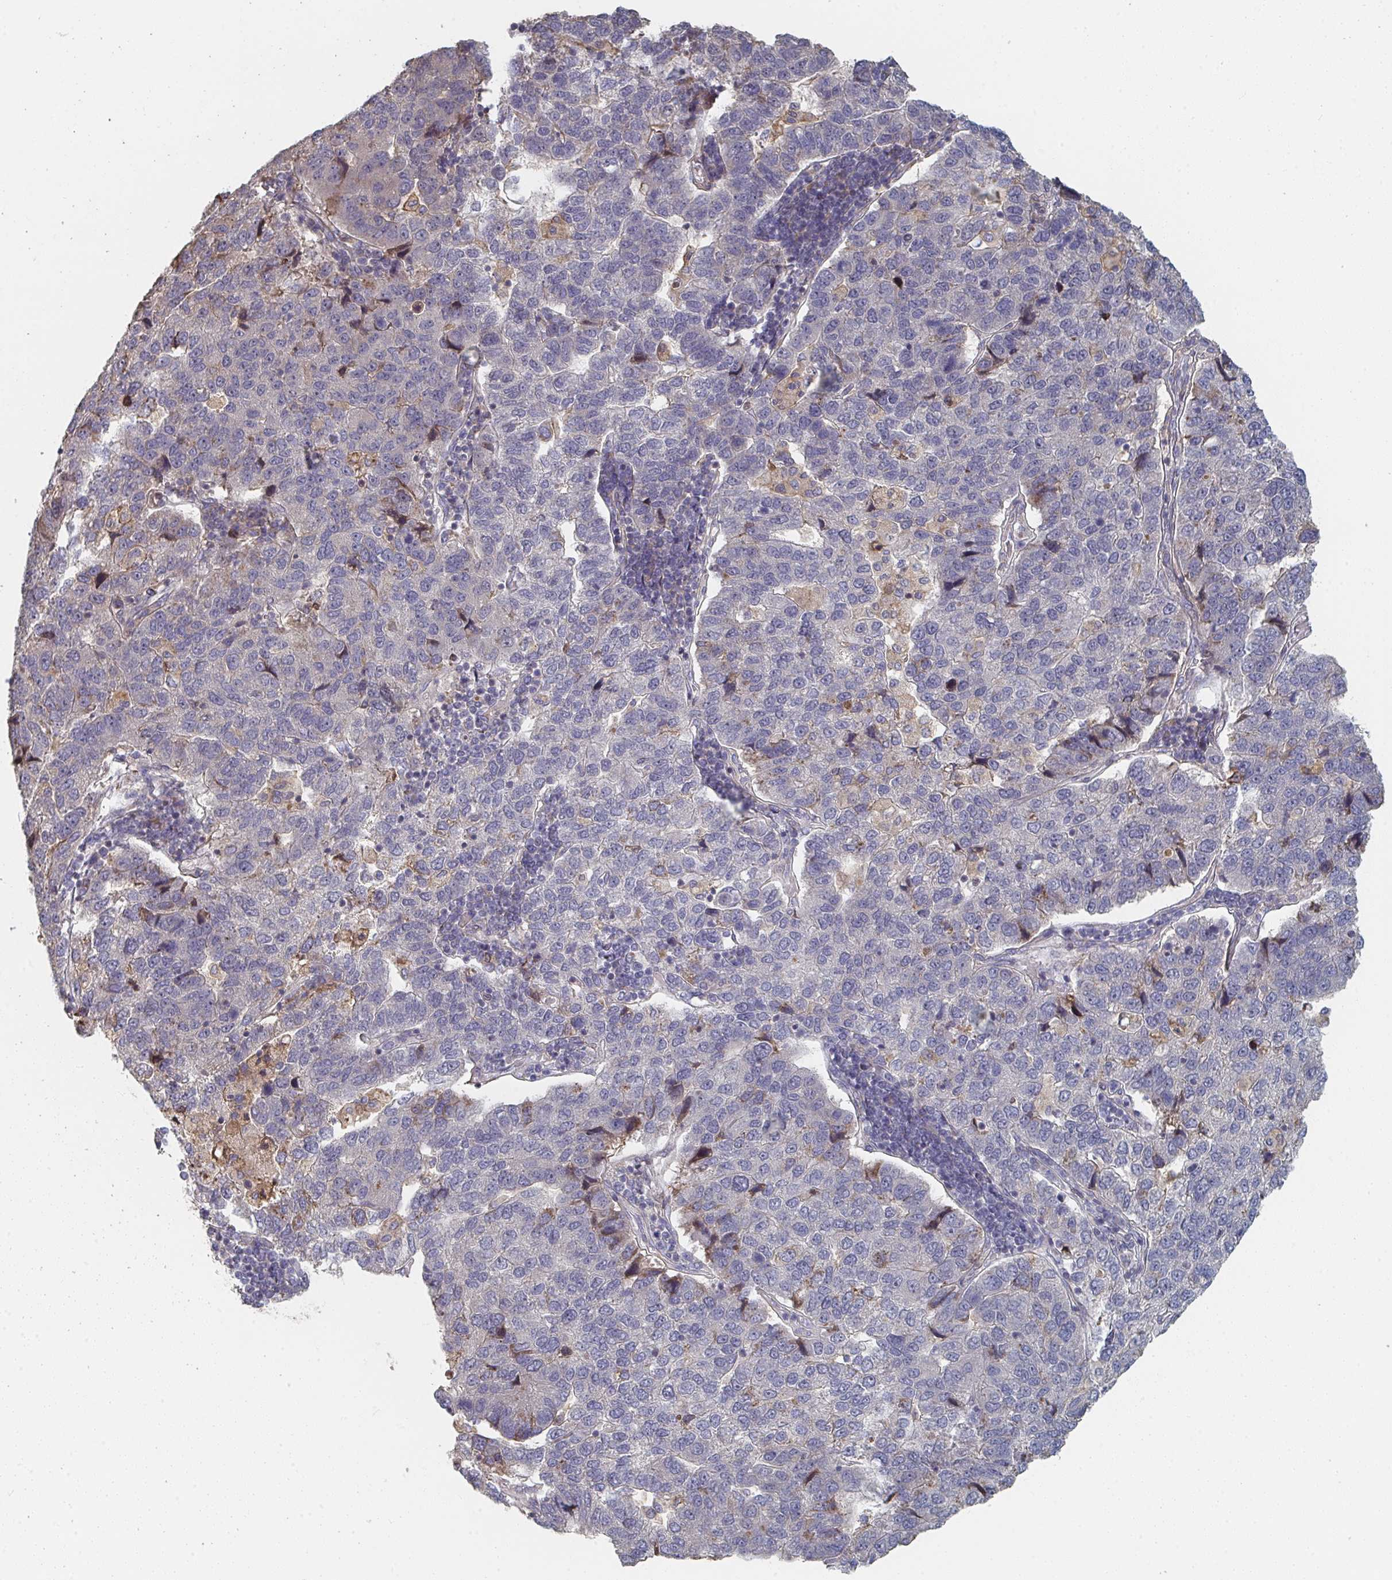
{"staining": {"intensity": "negative", "quantity": "none", "location": "none"}, "tissue": "pancreatic cancer", "cell_type": "Tumor cells", "image_type": "cancer", "snomed": [{"axis": "morphology", "description": "Adenocarcinoma, NOS"}, {"axis": "topography", "description": "Pancreas"}], "caption": "Micrograph shows no protein staining in tumor cells of pancreatic cancer tissue.", "gene": "PTEN", "patient": {"sex": "female", "age": 61}}